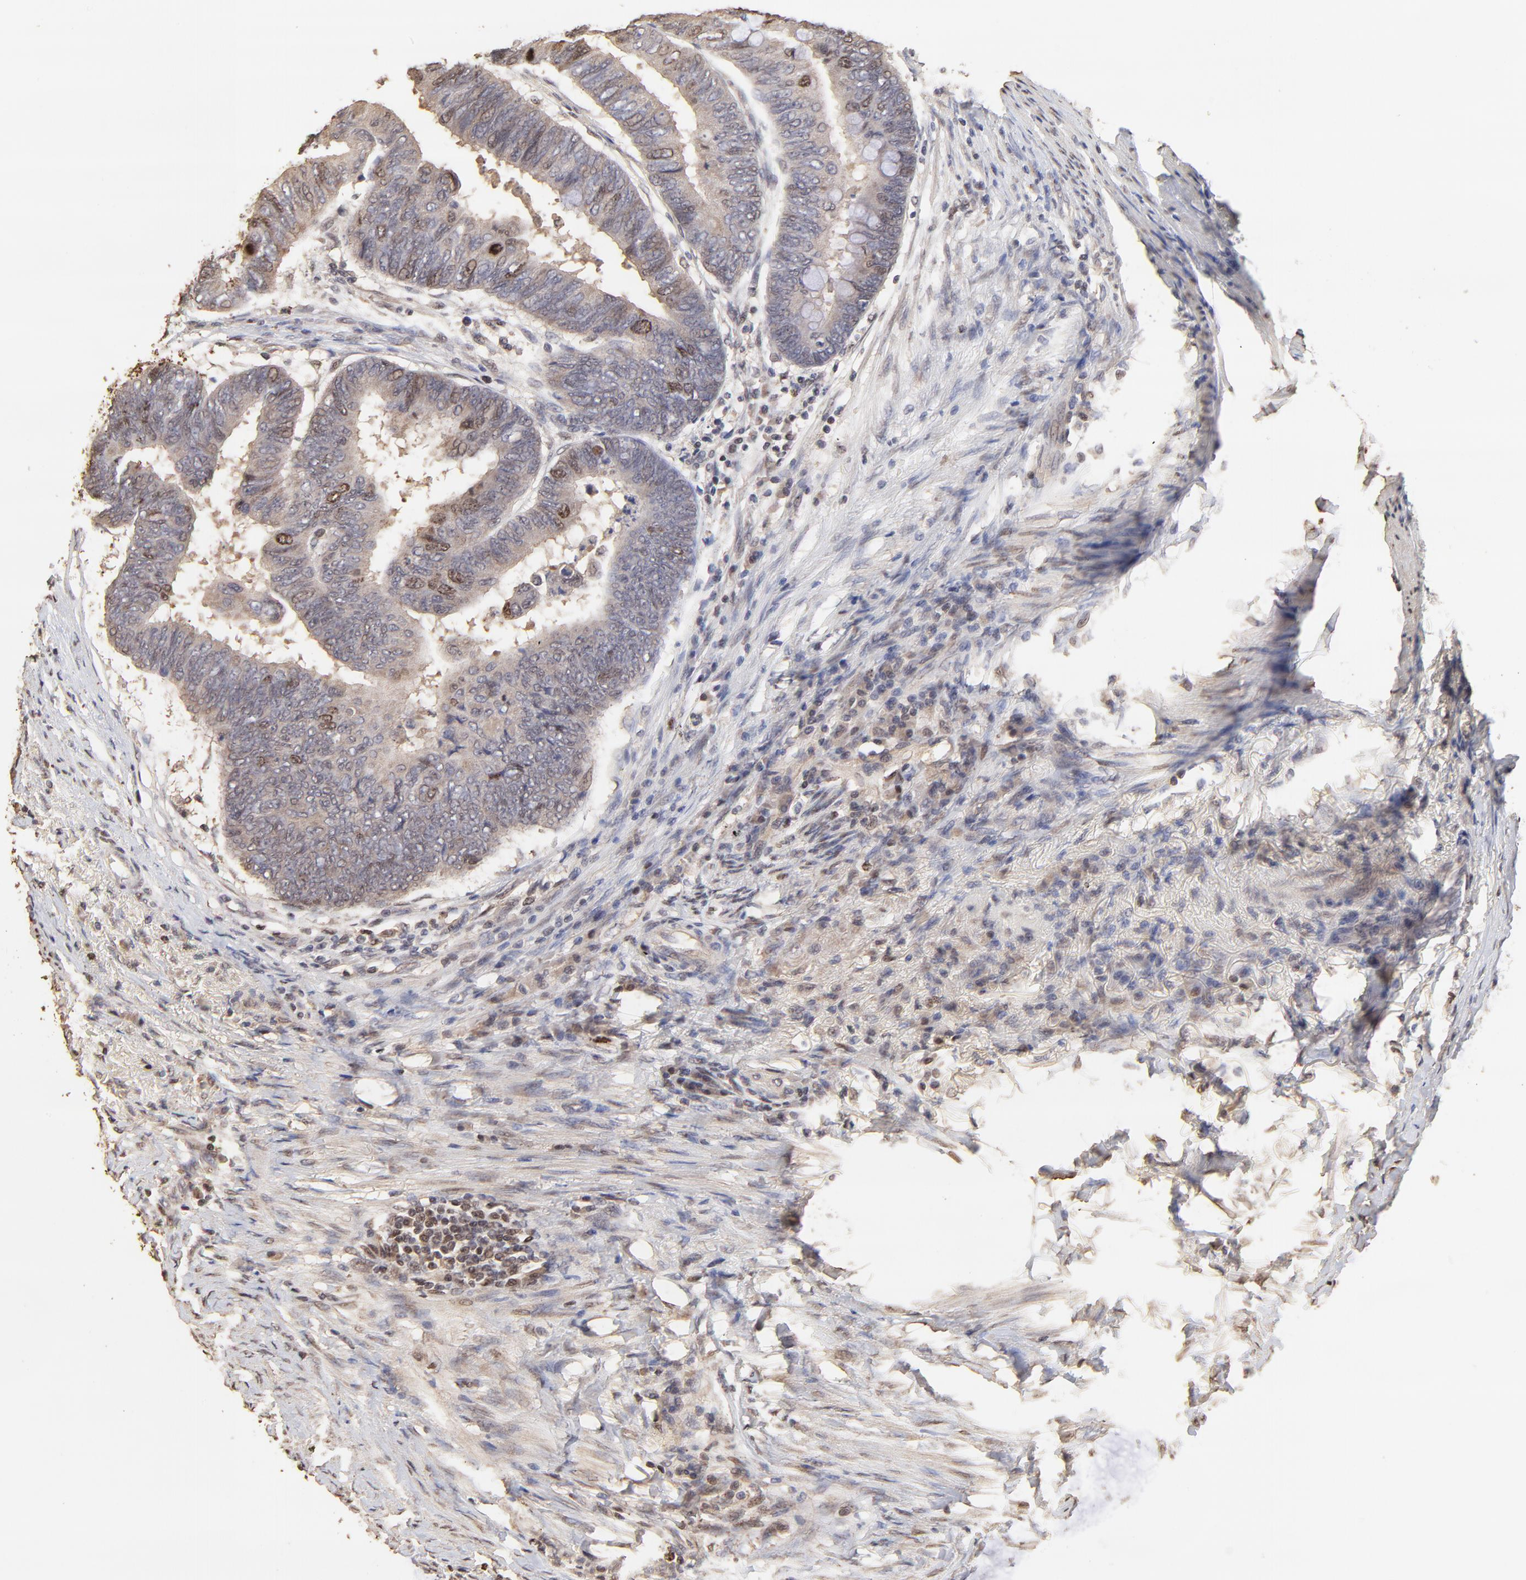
{"staining": {"intensity": "moderate", "quantity": "25%-75%", "location": "nuclear"}, "tissue": "colorectal cancer", "cell_type": "Tumor cells", "image_type": "cancer", "snomed": [{"axis": "morphology", "description": "Normal tissue, NOS"}, {"axis": "morphology", "description": "Adenocarcinoma, NOS"}, {"axis": "topography", "description": "Rectum"}, {"axis": "topography", "description": "Peripheral nerve tissue"}], "caption": "Moderate nuclear positivity for a protein is seen in about 25%-75% of tumor cells of colorectal cancer (adenocarcinoma) using immunohistochemistry.", "gene": "BIRC5", "patient": {"sex": "male", "age": 92}}